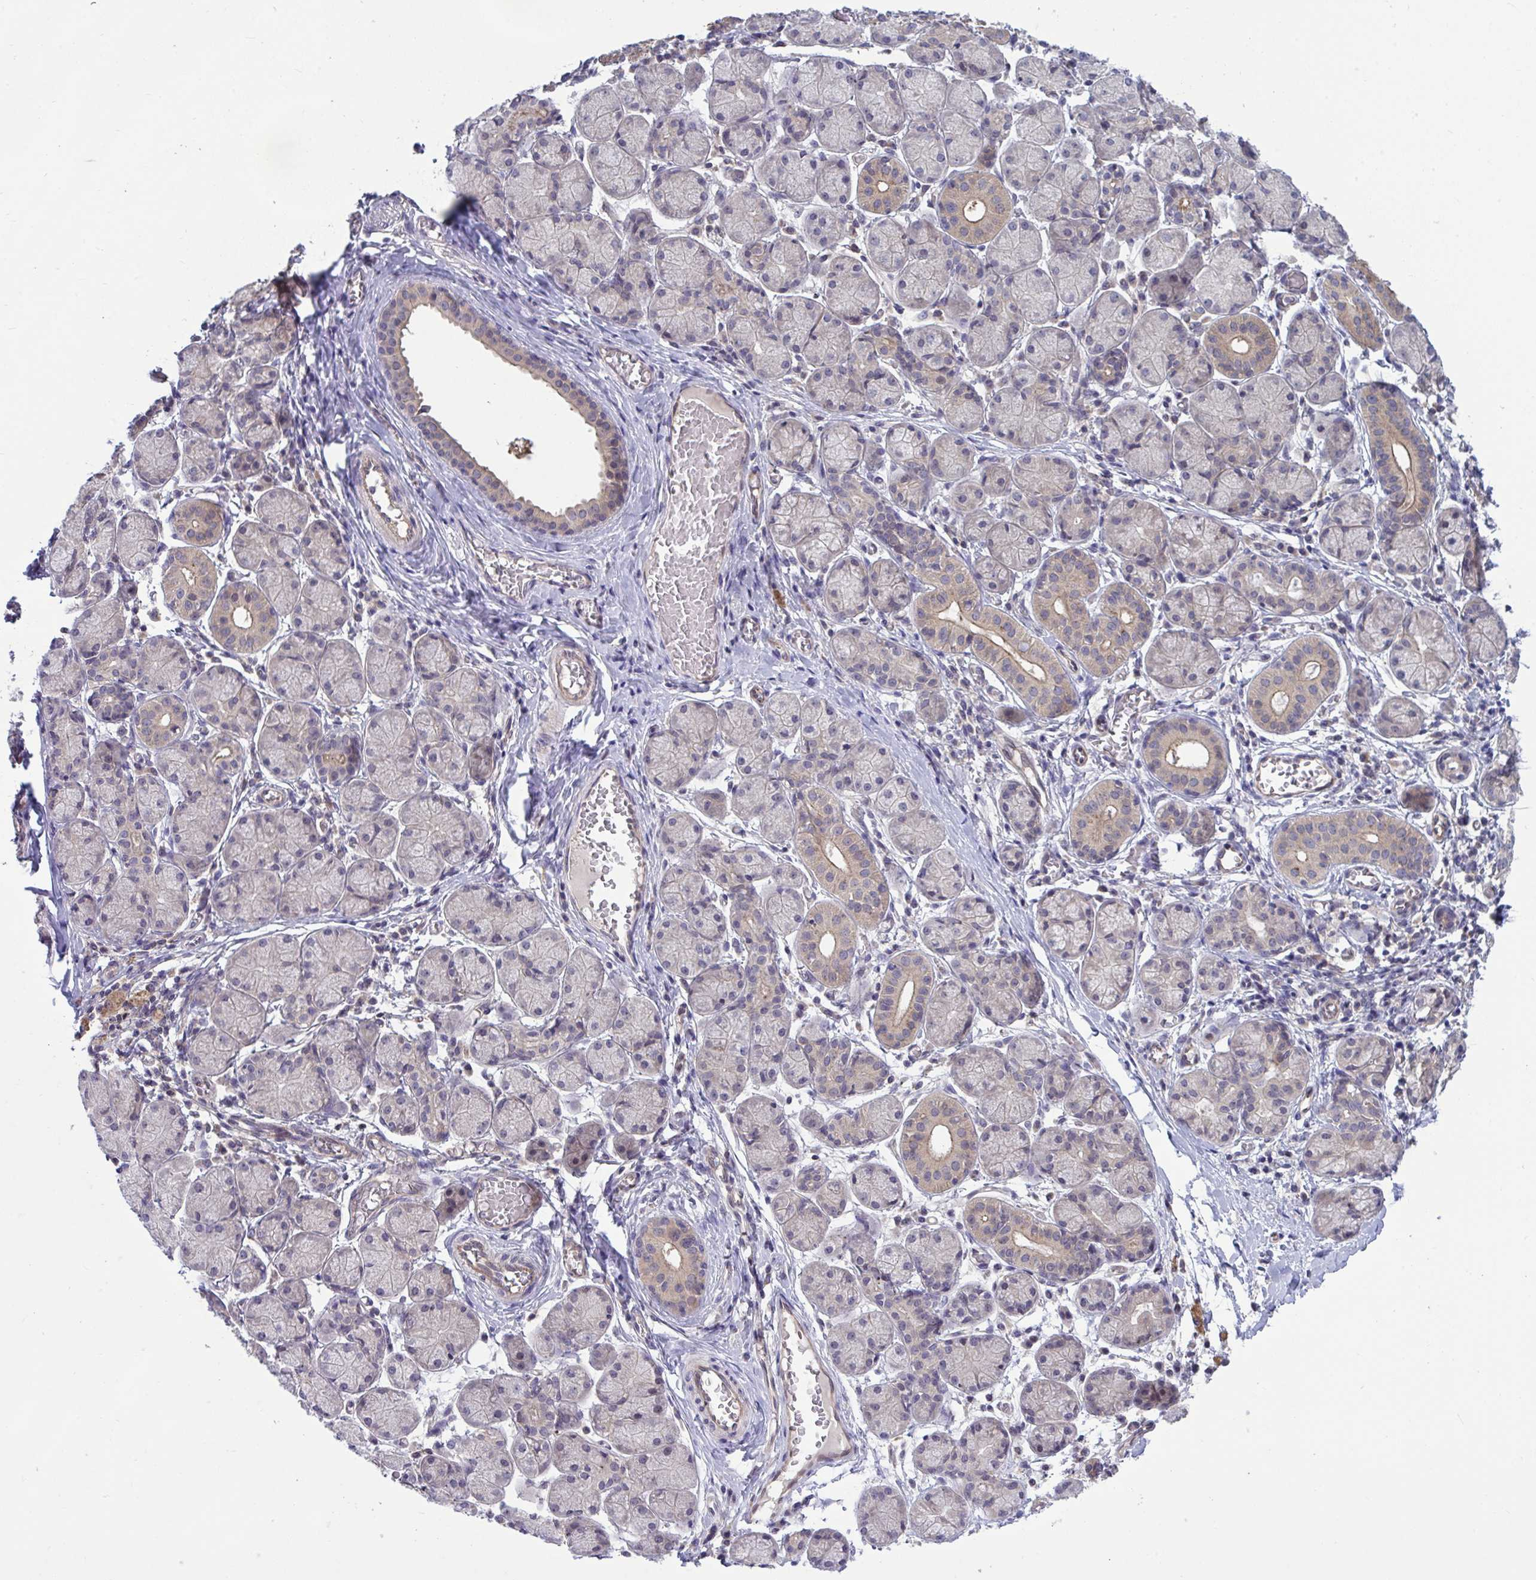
{"staining": {"intensity": "moderate", "quantity": "<25%", "location": "cytoplasmic/membranous"}, "tissue": "salivary gland", "cell_type": "Glandular cells", "image_type": "normal", "snomed": [{"axis": "morphology", "description": "Normal tissue, NOS"}, {"axis": "topography", "description": "Salivary gland"}], "caption": "Immunohistochemical staining of normal human salivary gland shows moderate cytoplasmic/membranous protein positivity in about <25% of glandular cells. (brown staining indicates protein expression, while blue staining denotes nuclei).", "gene": "IST1", "patient": {"sex": "female", "age": 24}}